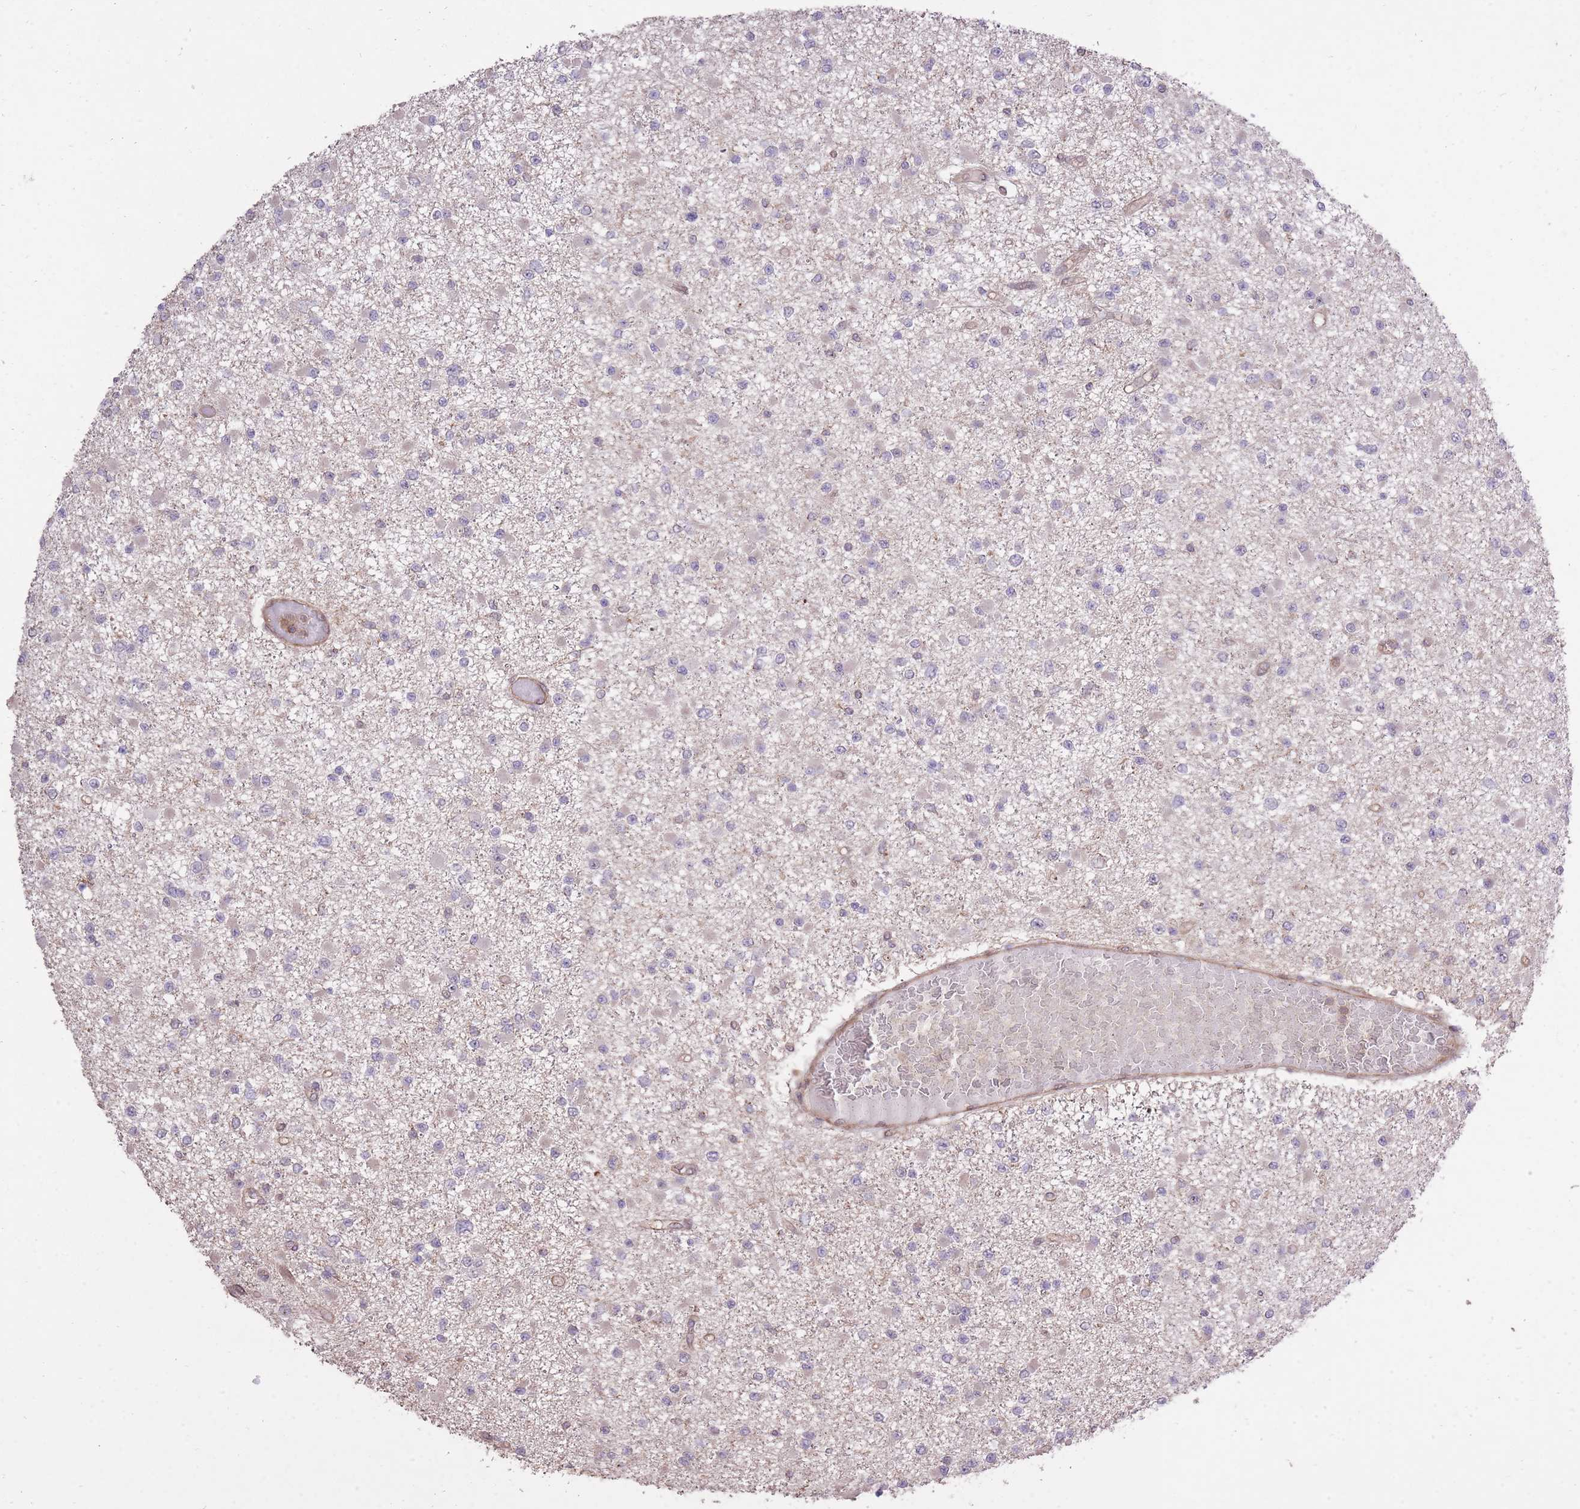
{"staining": {"intensity": "negative", "quantity": "none", "location": "none"}, "tissue": "glioma", "cell_type": "Tumor cells", "image_type": "cancer", "snomed": [{"axis": "morphology", "description": "Glioma, malignant, Low grade"}, {"axis": "topography", "description": "Brain"}], "caption": "An image of glioma stained for a protein reveals no brown staining in tumor cells. Nuclei are stained in blue.", "gene": "PLD1", "patient": {"sex": "female", "age": 22}}